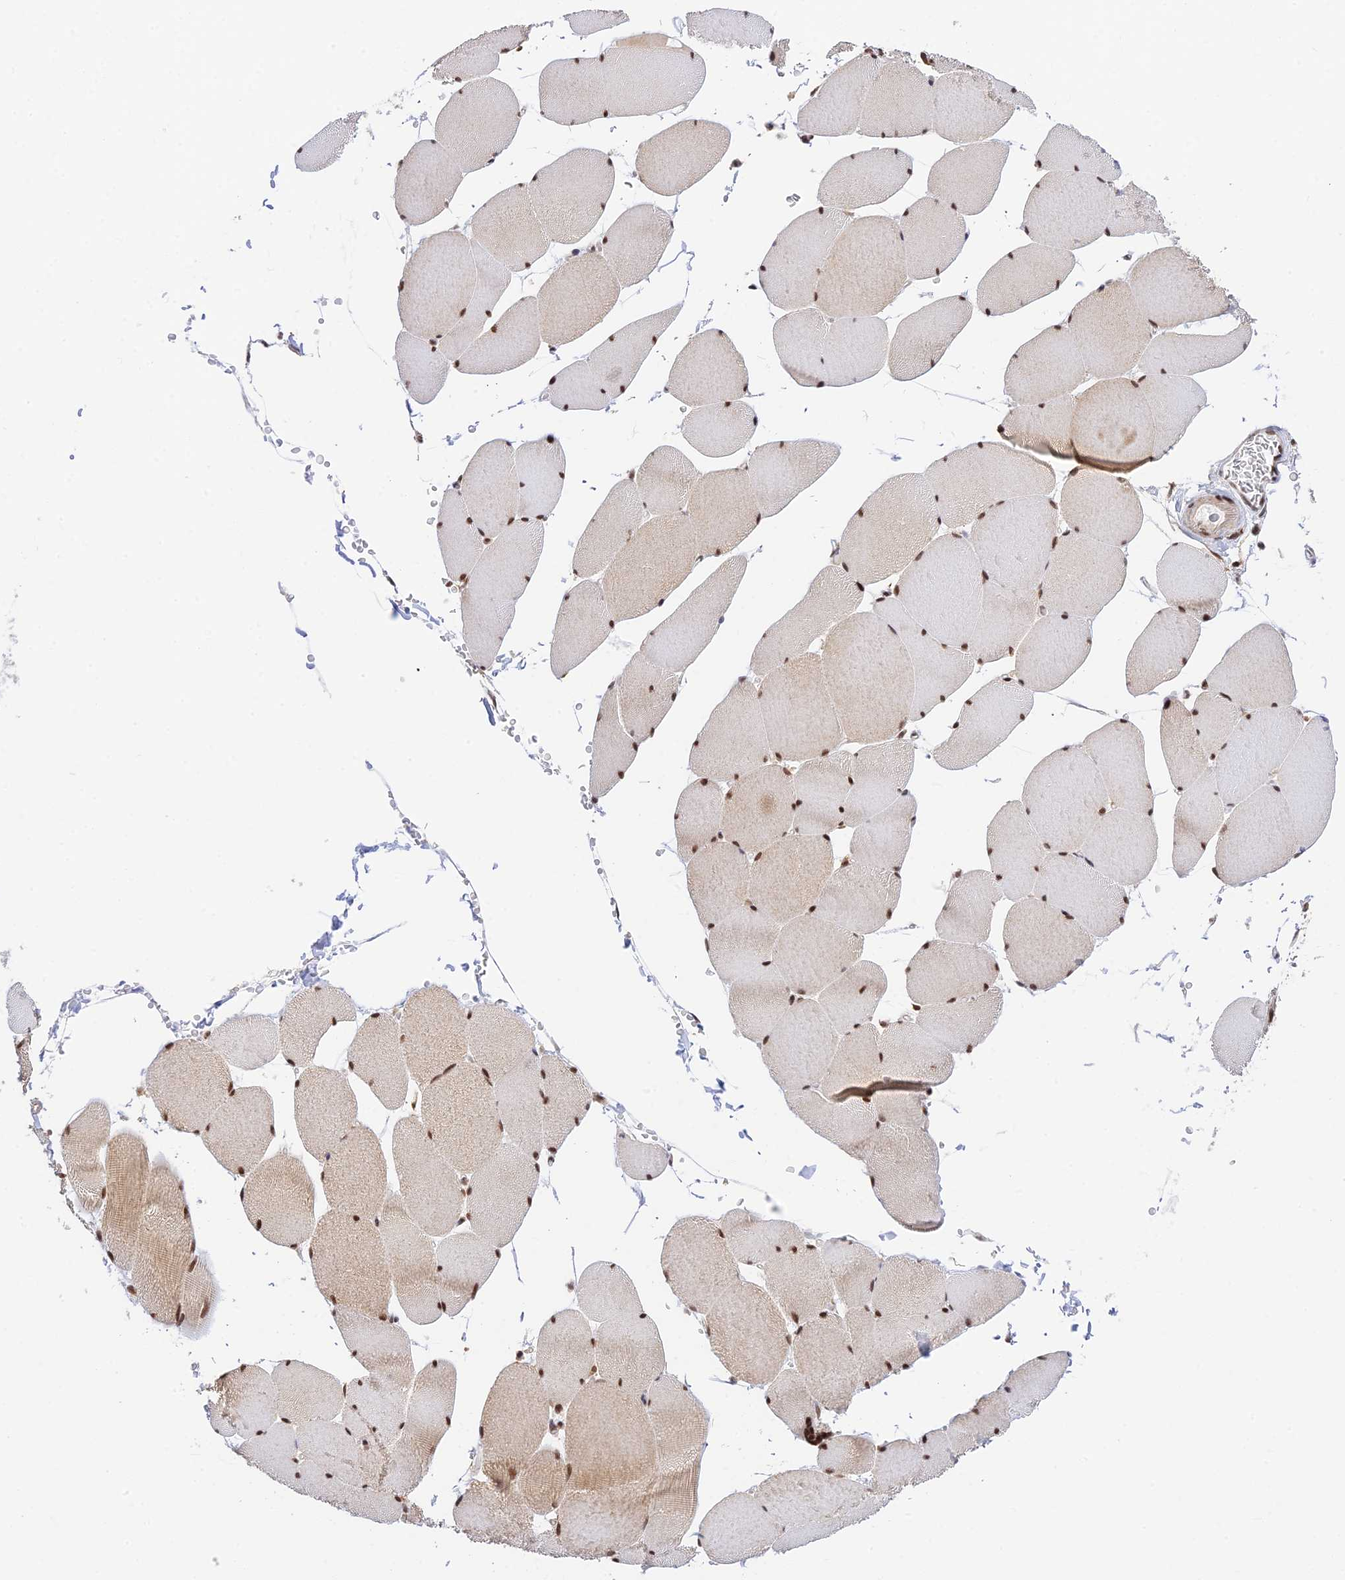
{"staining": {"intensity": "moderate", "quantity": ">75%", "location": "cytoplasmic/membranous,nuclear"}, "tissue": "skeletal muscle", "cell_type": "Myocytes", "image_type": "normal", "snomed": [{"axis": "morphology", "description": "Normal tissue, NOS"}, {"axis": "topography", "description": "Skeletal muscle"}, {"axis": "topography", "description": "Head-Neck"}], "caption": "About >75% of myocytes in normal skeletal muscle reveal moderate cytoplasmic/membranous,nuclear protein positivity as visualized by brown immunohistochemical staining.", "gene": "THAP11", "patient": {"sex": "male", "age": 66}}